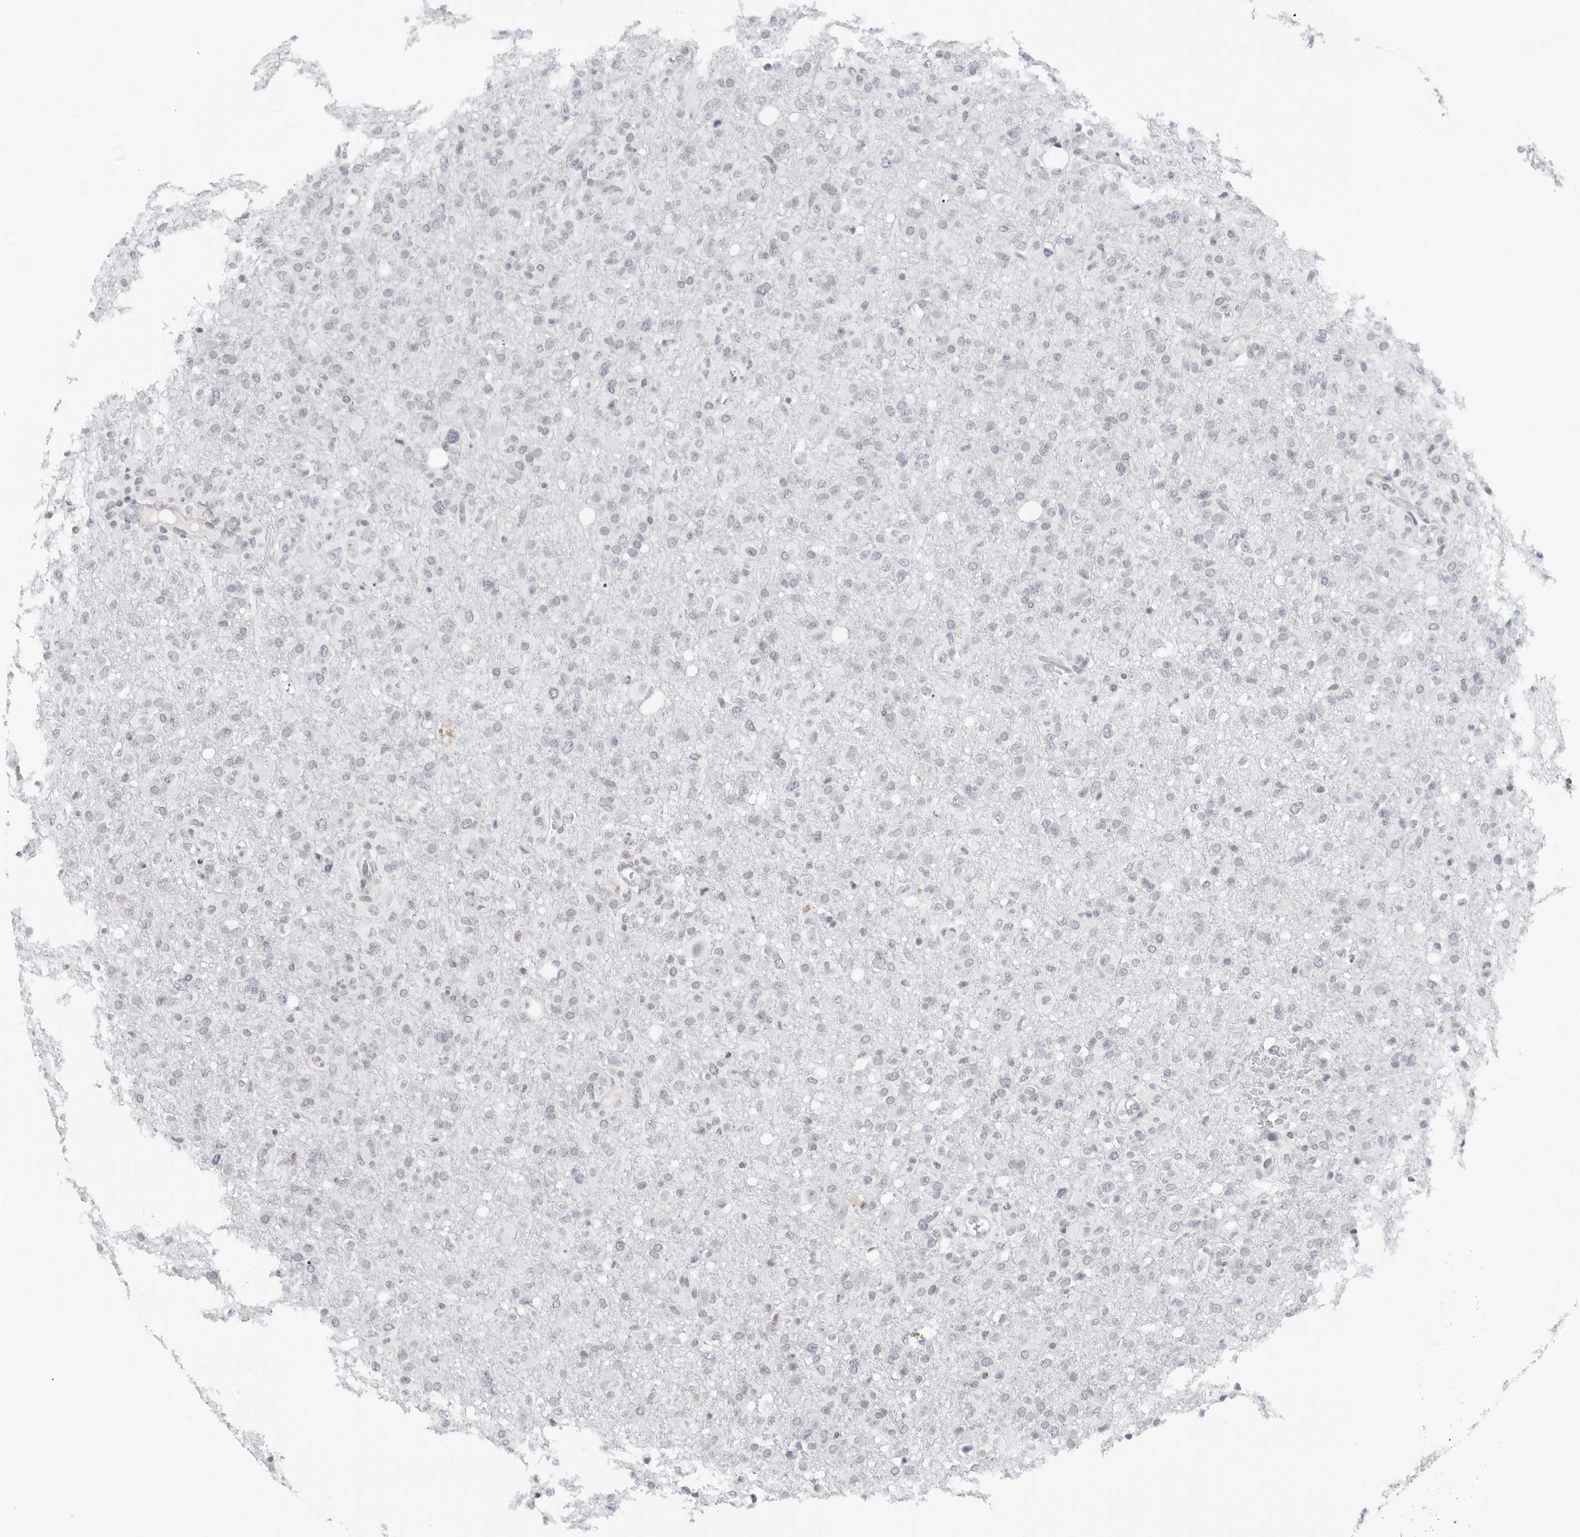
{"staining": {"intensity": "negative", "quantity": "none", "location": "none"}, "tissue": "glioma", "cell_type": "Tumor cells", "image_type": "cancer", "snomed": [{"axis": "morphology", "description": "Glioma, malignant, High grade"}, {"axis": "topography", "description": "Brain"}], "caption": "Immunohistochemistry photomicrograph of neoplastic tissue: human malignant glioma (high-grade) stained with DAB (3,3'-diaminobenzidine) demonstrates no significant protein expression in tumor cells.", "gene": "FLG2", "patient": {"sex": "female", "age": 57}}